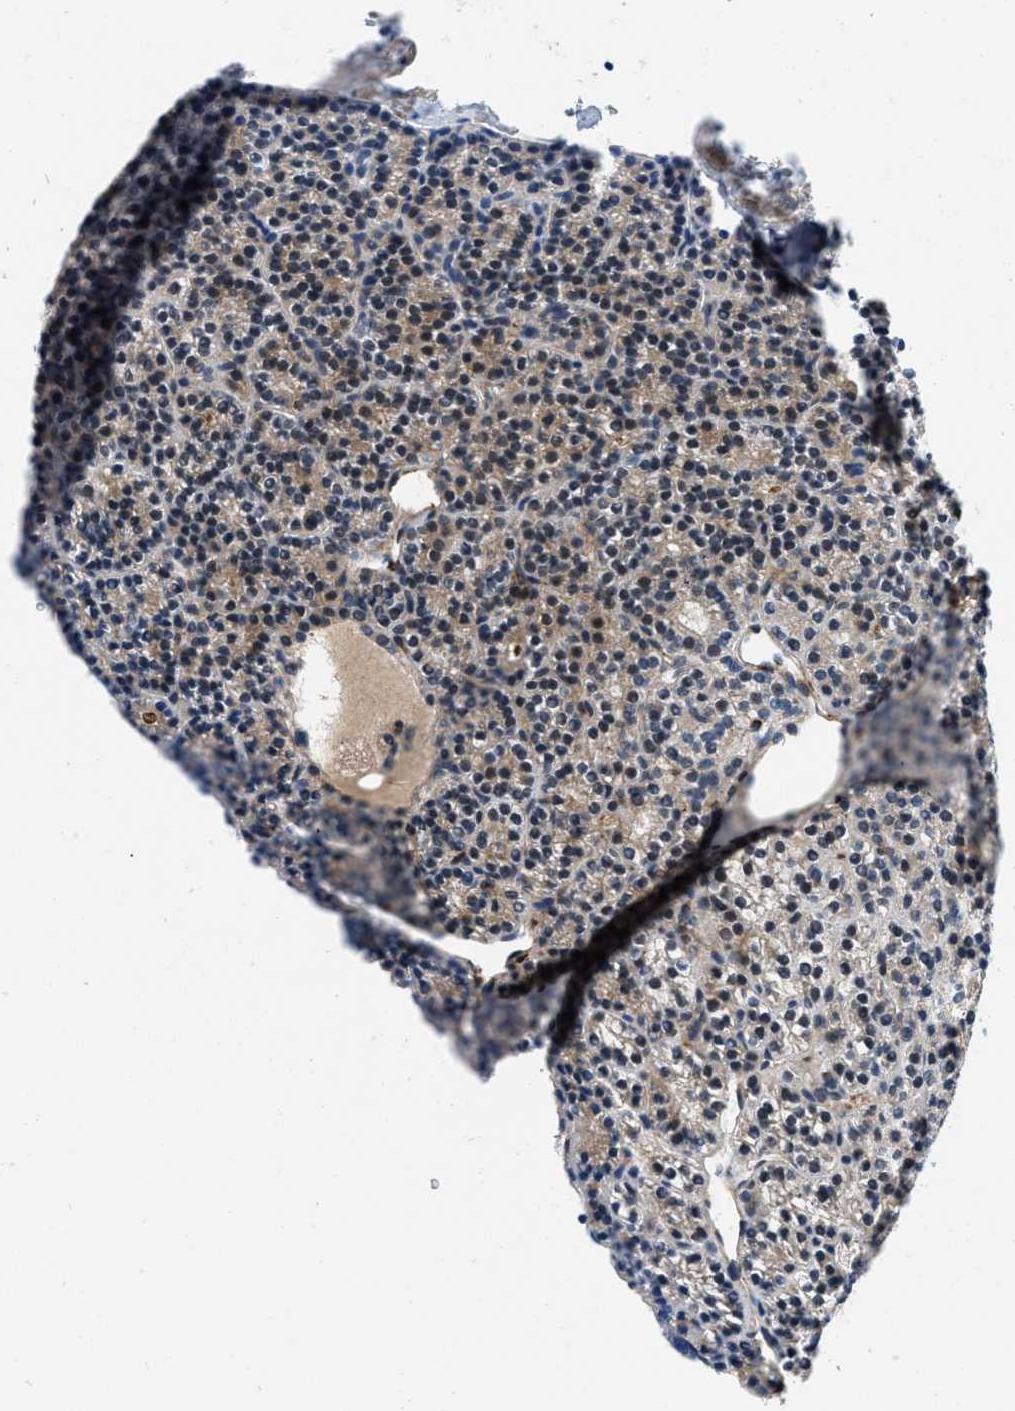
{"staining": {"intensity": "weak", "quantity": "25%-75%", "location": "cytoplasmic/membranous"}, "tissue": "parathyroid gland", "cell_type": "Glandular cells", "image_type": "normal", "snomed": [{"axis": "morphology", "description": "Normal tissue, NOS"}, {"axis": "morphology", "description": "Adenoma, NOS"}, {"axis": "topography", "description": "Parathyroid gland"}], "caption": "Parathyroid gland stained for a protein exhibits weak cytoplasmic/membranous positivity in glandular cells. The protein is shown in brown color, while the nuclei are stained blue.", "gene": "ZNF599", "patient": {"sex": "female", "age": 64}}